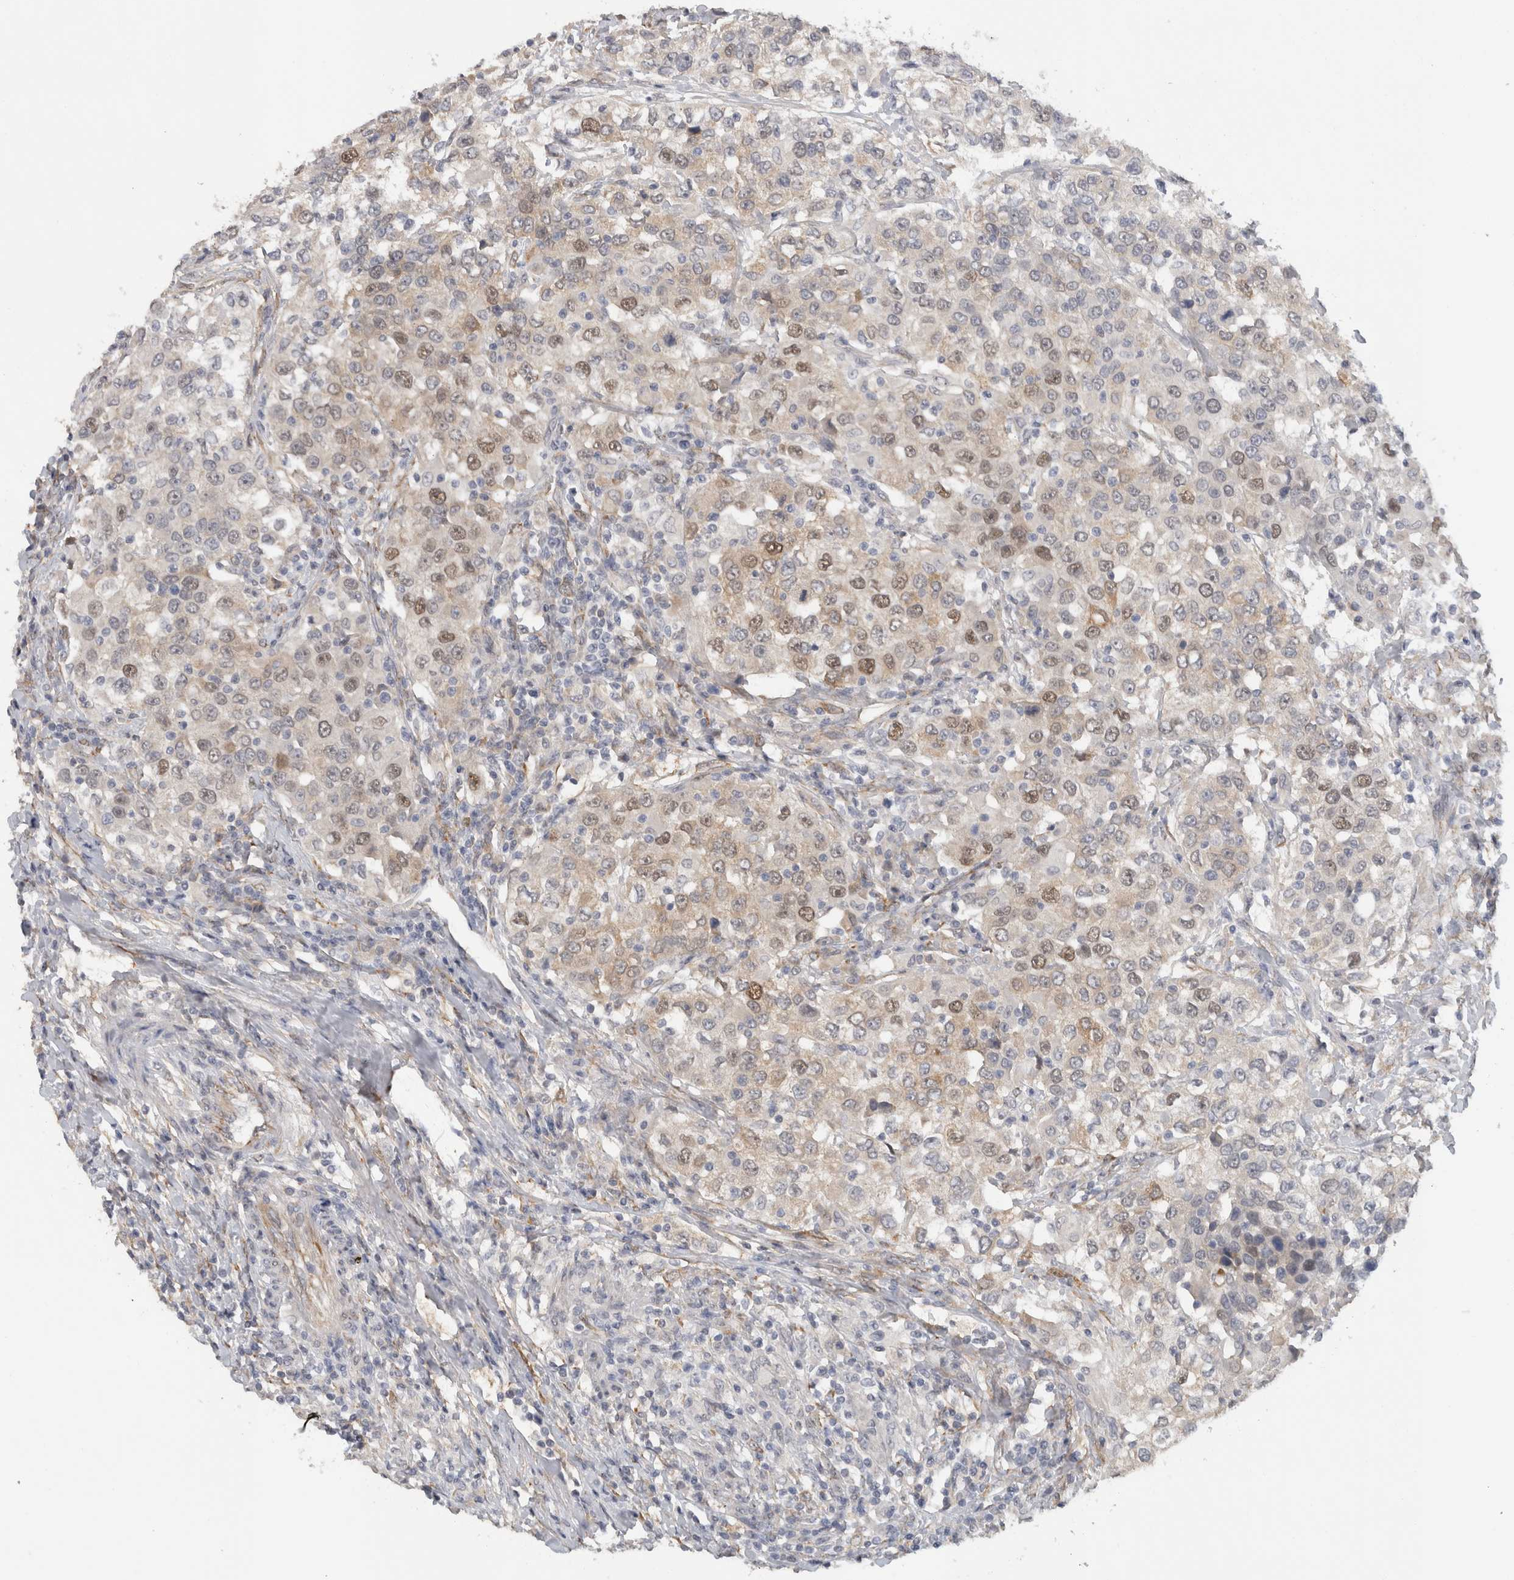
{"staining": {"intensity": "moderate", "quantity": "25%-75%", "location": "cytoplasmic/membranous,nuclear"}, "tissue": "urothelial cancer", "cell_type": "Tumor cells", "image_type": "cancer", "snomed": [{"axis": "morphology", "description": "Urothelial carcinoma, High grade"}, {"axis": "topography", "description": "Urinary bladder"}], "caption": "There is medium levels of moderate cytoplasmic/membranous and nuclear expression in tumor cells of high-grade urothelial carcinoma, as demonstrated by immunohistochemical staining (brown color).", "gene": "DYRK2", "patient": {"sex": "female", "age": 80}}